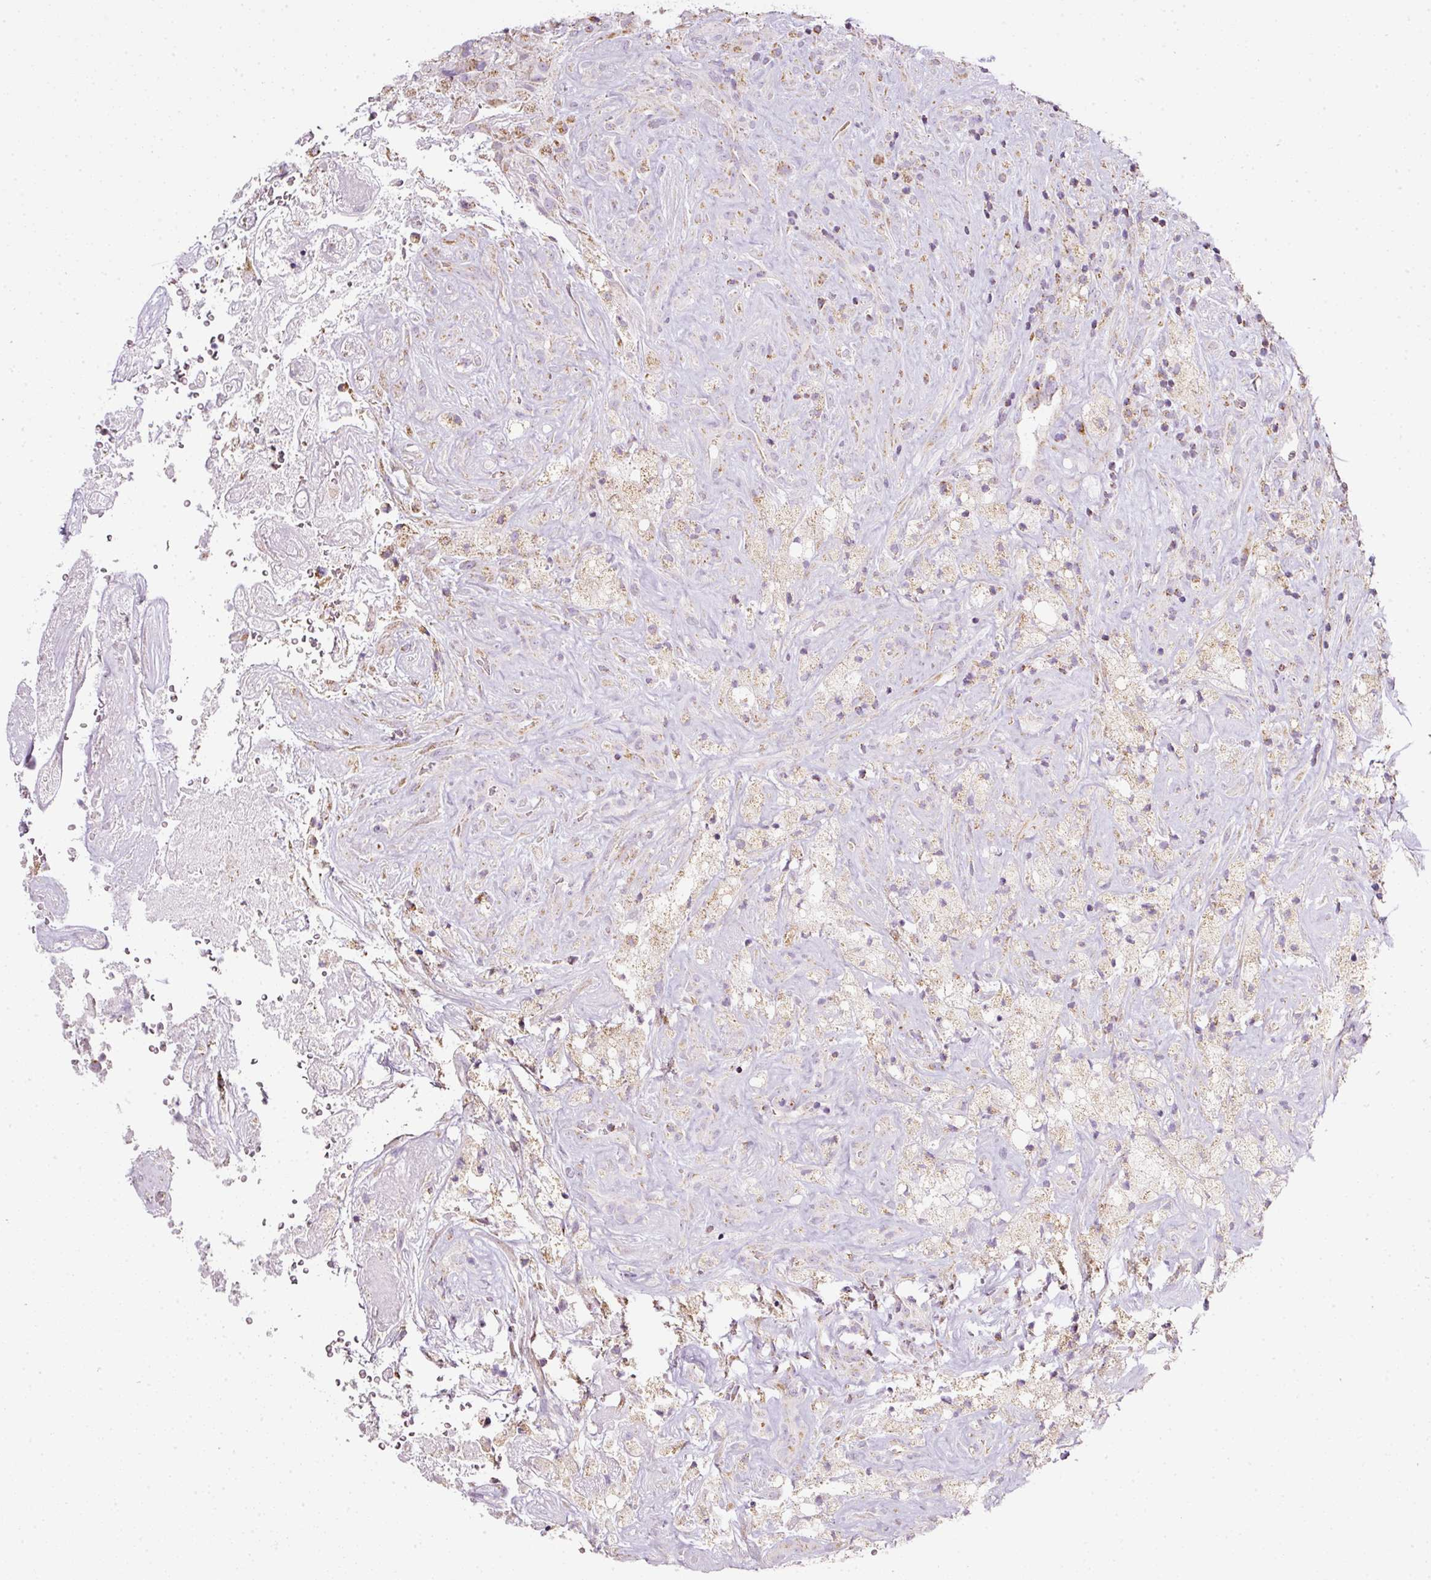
{"staining": {"intensity": "moderate", "quantity": "<25%", "location": "cytoplasmic/membranous"}, "tissue": "glioma", "cell_type": "Tumor cells", "image_type": "cancer", "snomed": [{"axis": "morphology", "description": "Glioma, malignant, High grade"}, {"axis": "topography", "description": "Brain"}], "caption": "Tumor cells show low levels of moderate cytoplasmic/membranous expression in approximately <25% of cells in glioma.", "gene": "SDHA", "patient": {"sex": "male", "age": 69}}